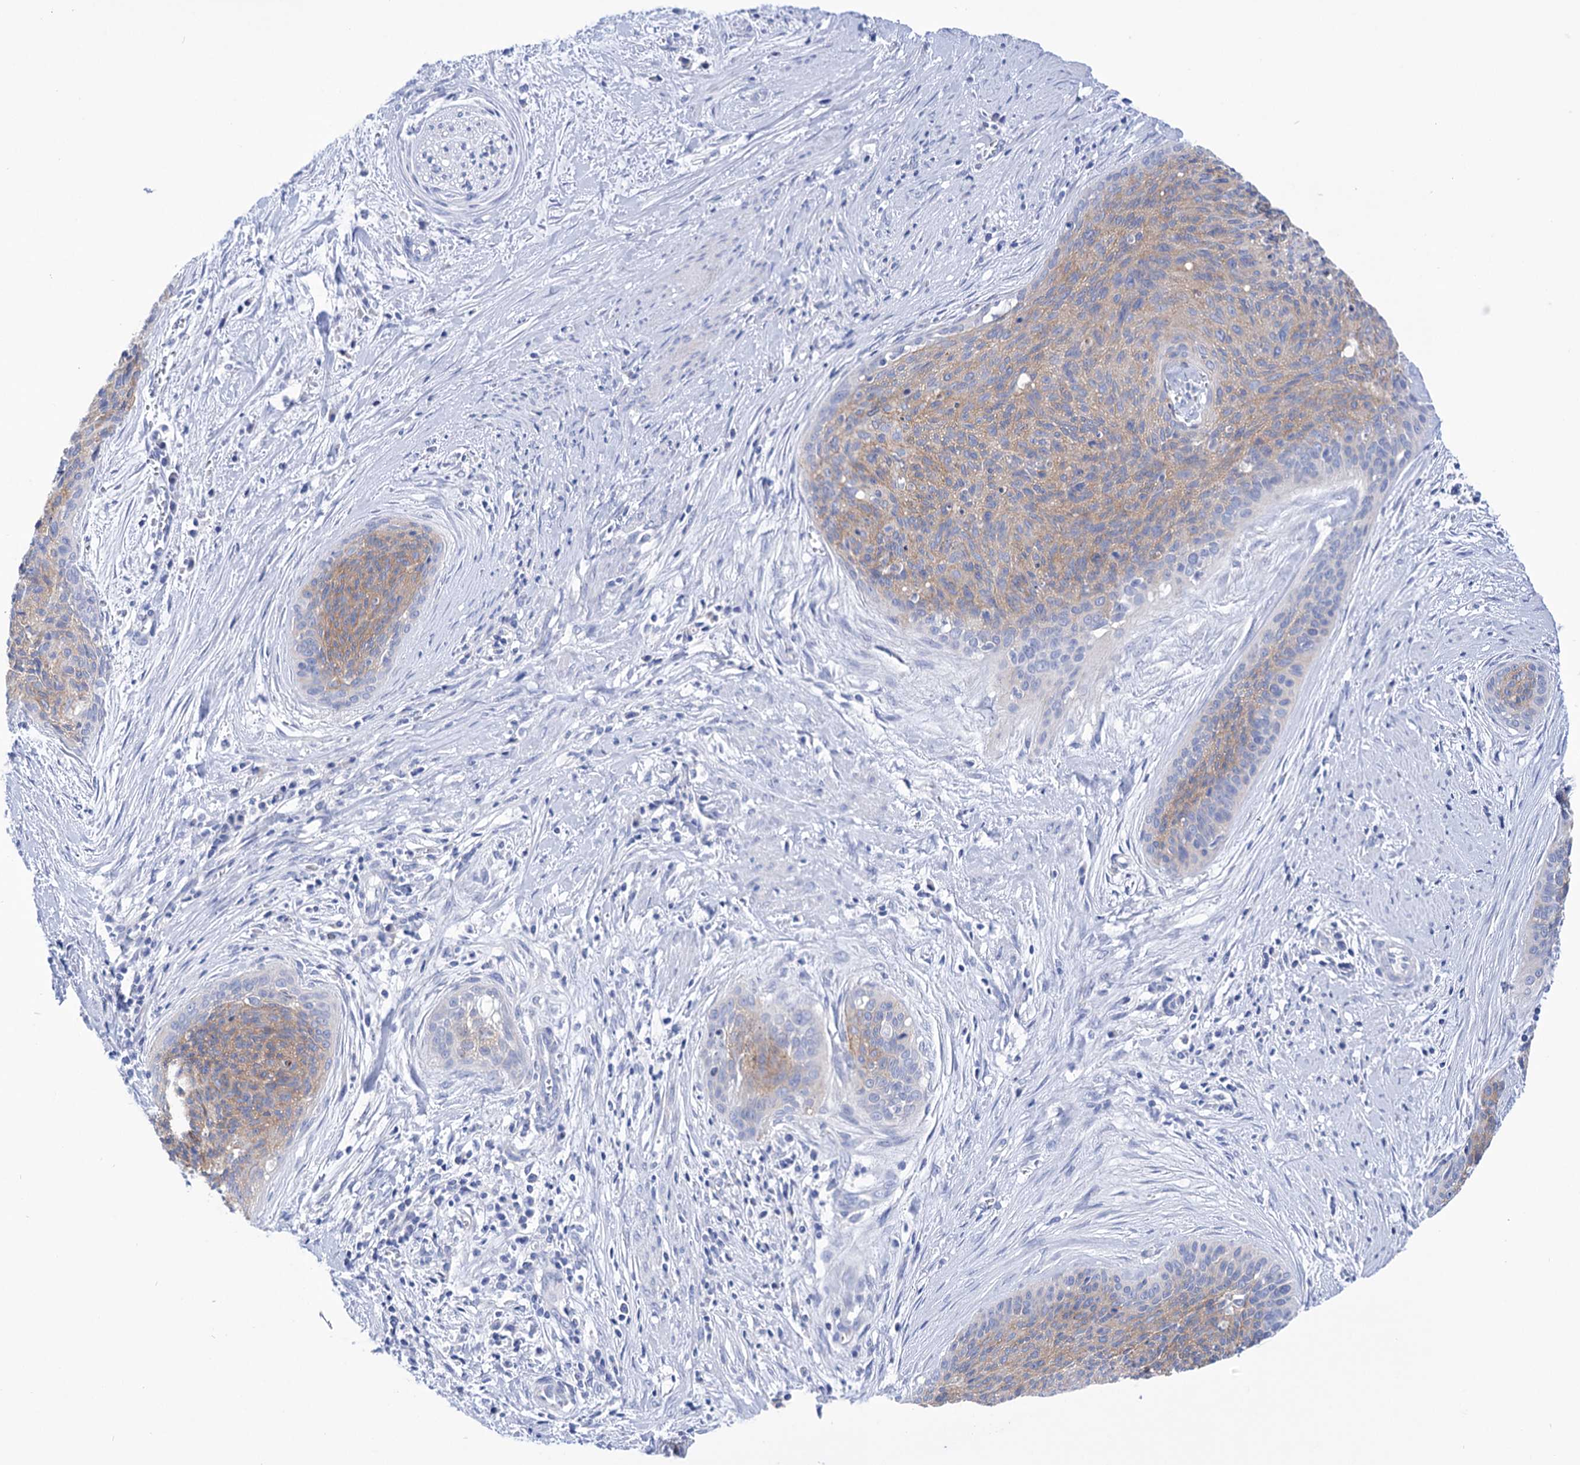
{"staining": {"intensity": "weak", "quantity": "25%-75%", "location": "cytoplasmic/membranous"}, "tissue": "cervical cancer", "cell_type": "Tumor cells", "image_type": "cancer", "snomed": [{"axis": "morphology", "description": "Squamous cell carcinoma, NOS"}, {"axis": "topography", "description": "Cervix"}], "caption": "Squamous cell carcinoma (cervical) stained with immunohistochemistry demonstrates weak cytoplasmic/membranous expression in approximately 25%-75% of tumor cells.", "gene": "YARS2", "patient": {"sex": "female", "age": 55}}